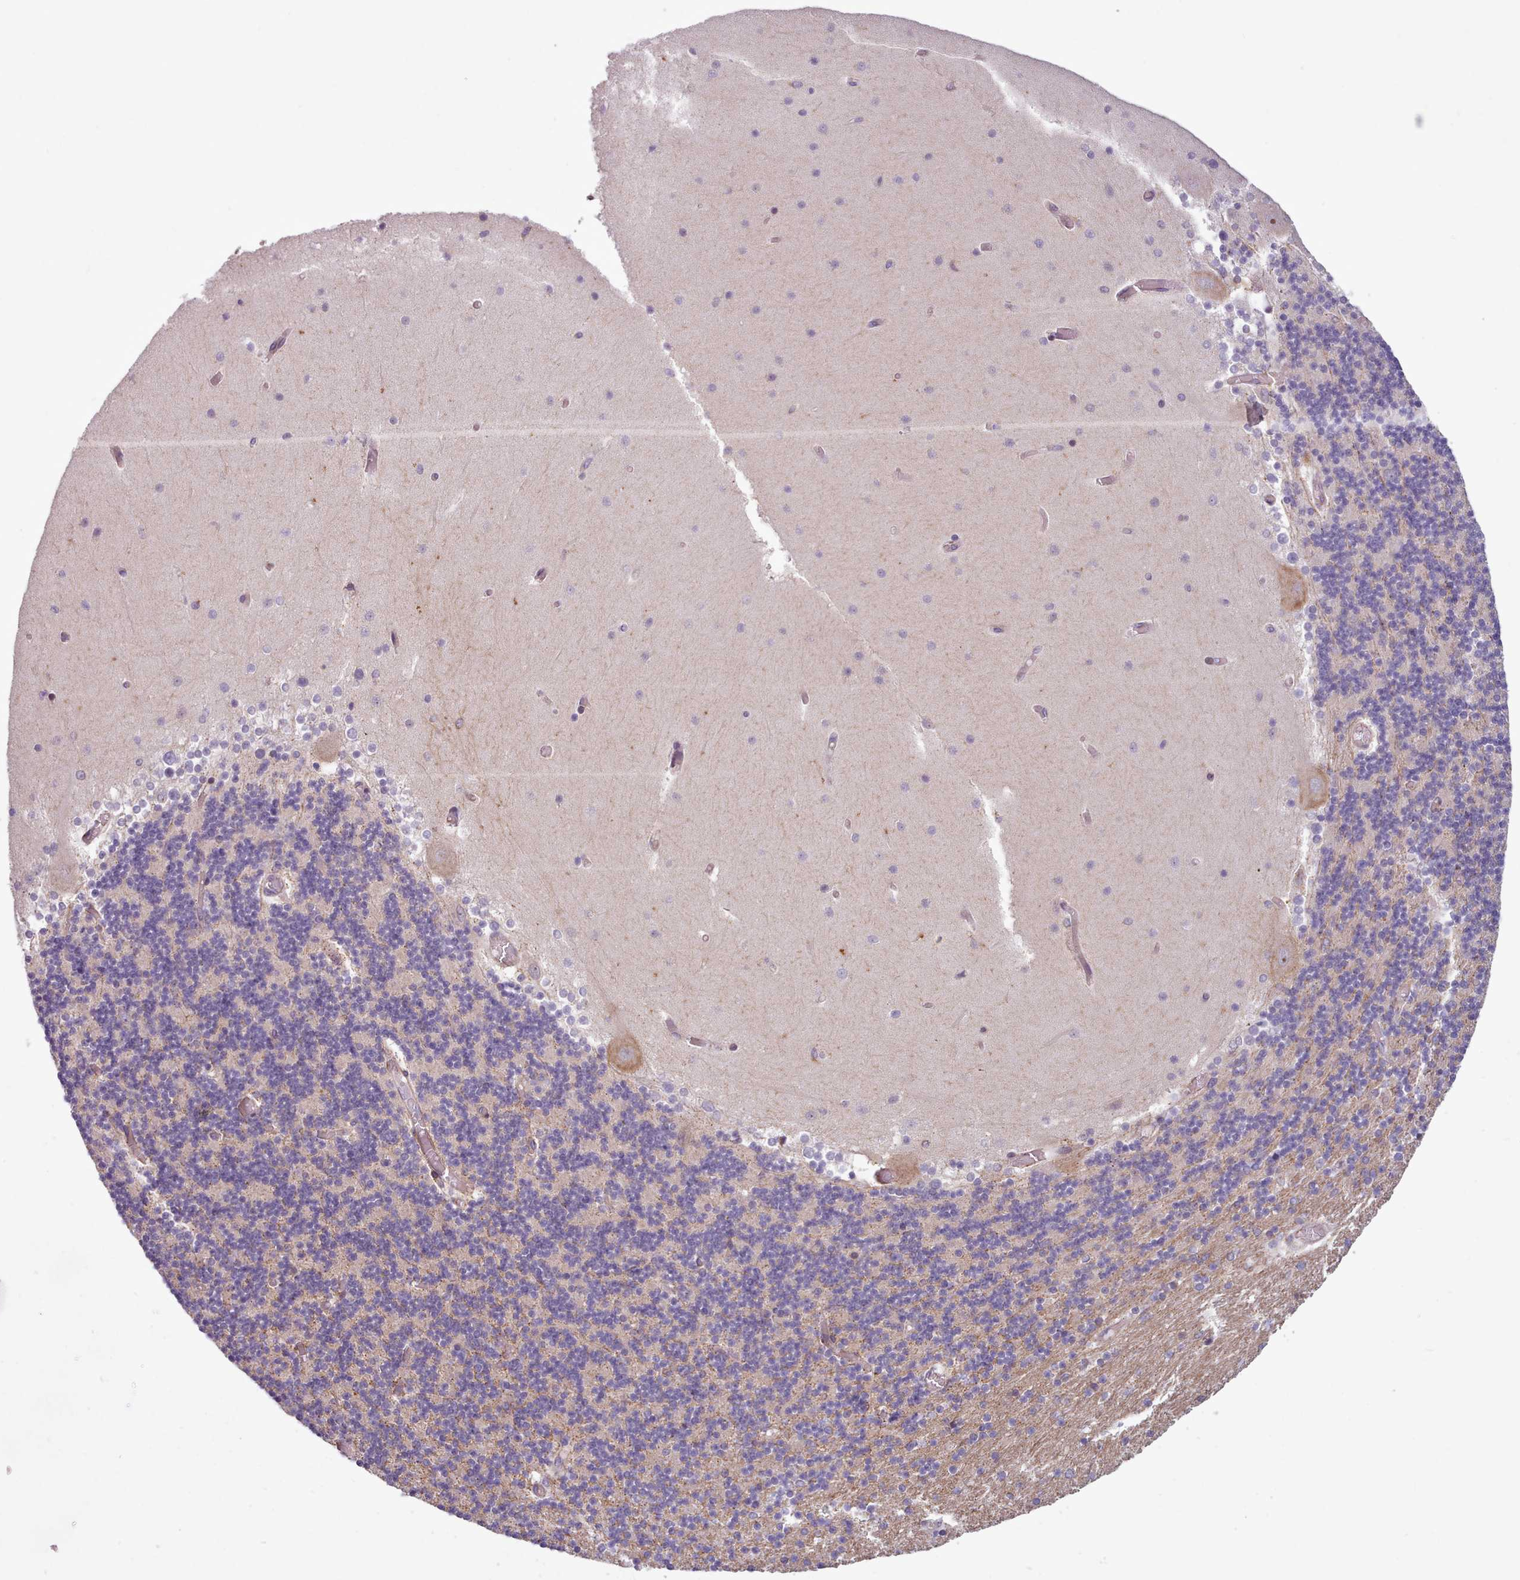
{"staining": {"intensity": "weak", "quantity": "<25%", "location": "cytoplasmic/membranous"}, "tissue": "cerebellum", "cell_type": "Cells in granular layer", "image_type": "normal", "snomed": [{"axis": "morphology", "description": "Normal tissue, NOS"}, {"axis": "topography", "description": "Cerebellum"}], "caption": "This is an immunohistochemistry (IHC) micrograph of normal cerebellum. There is no expression in cells in granular layer.", "gene": "CRYBG1", "patient": {"sex": "female", "age": 28}}